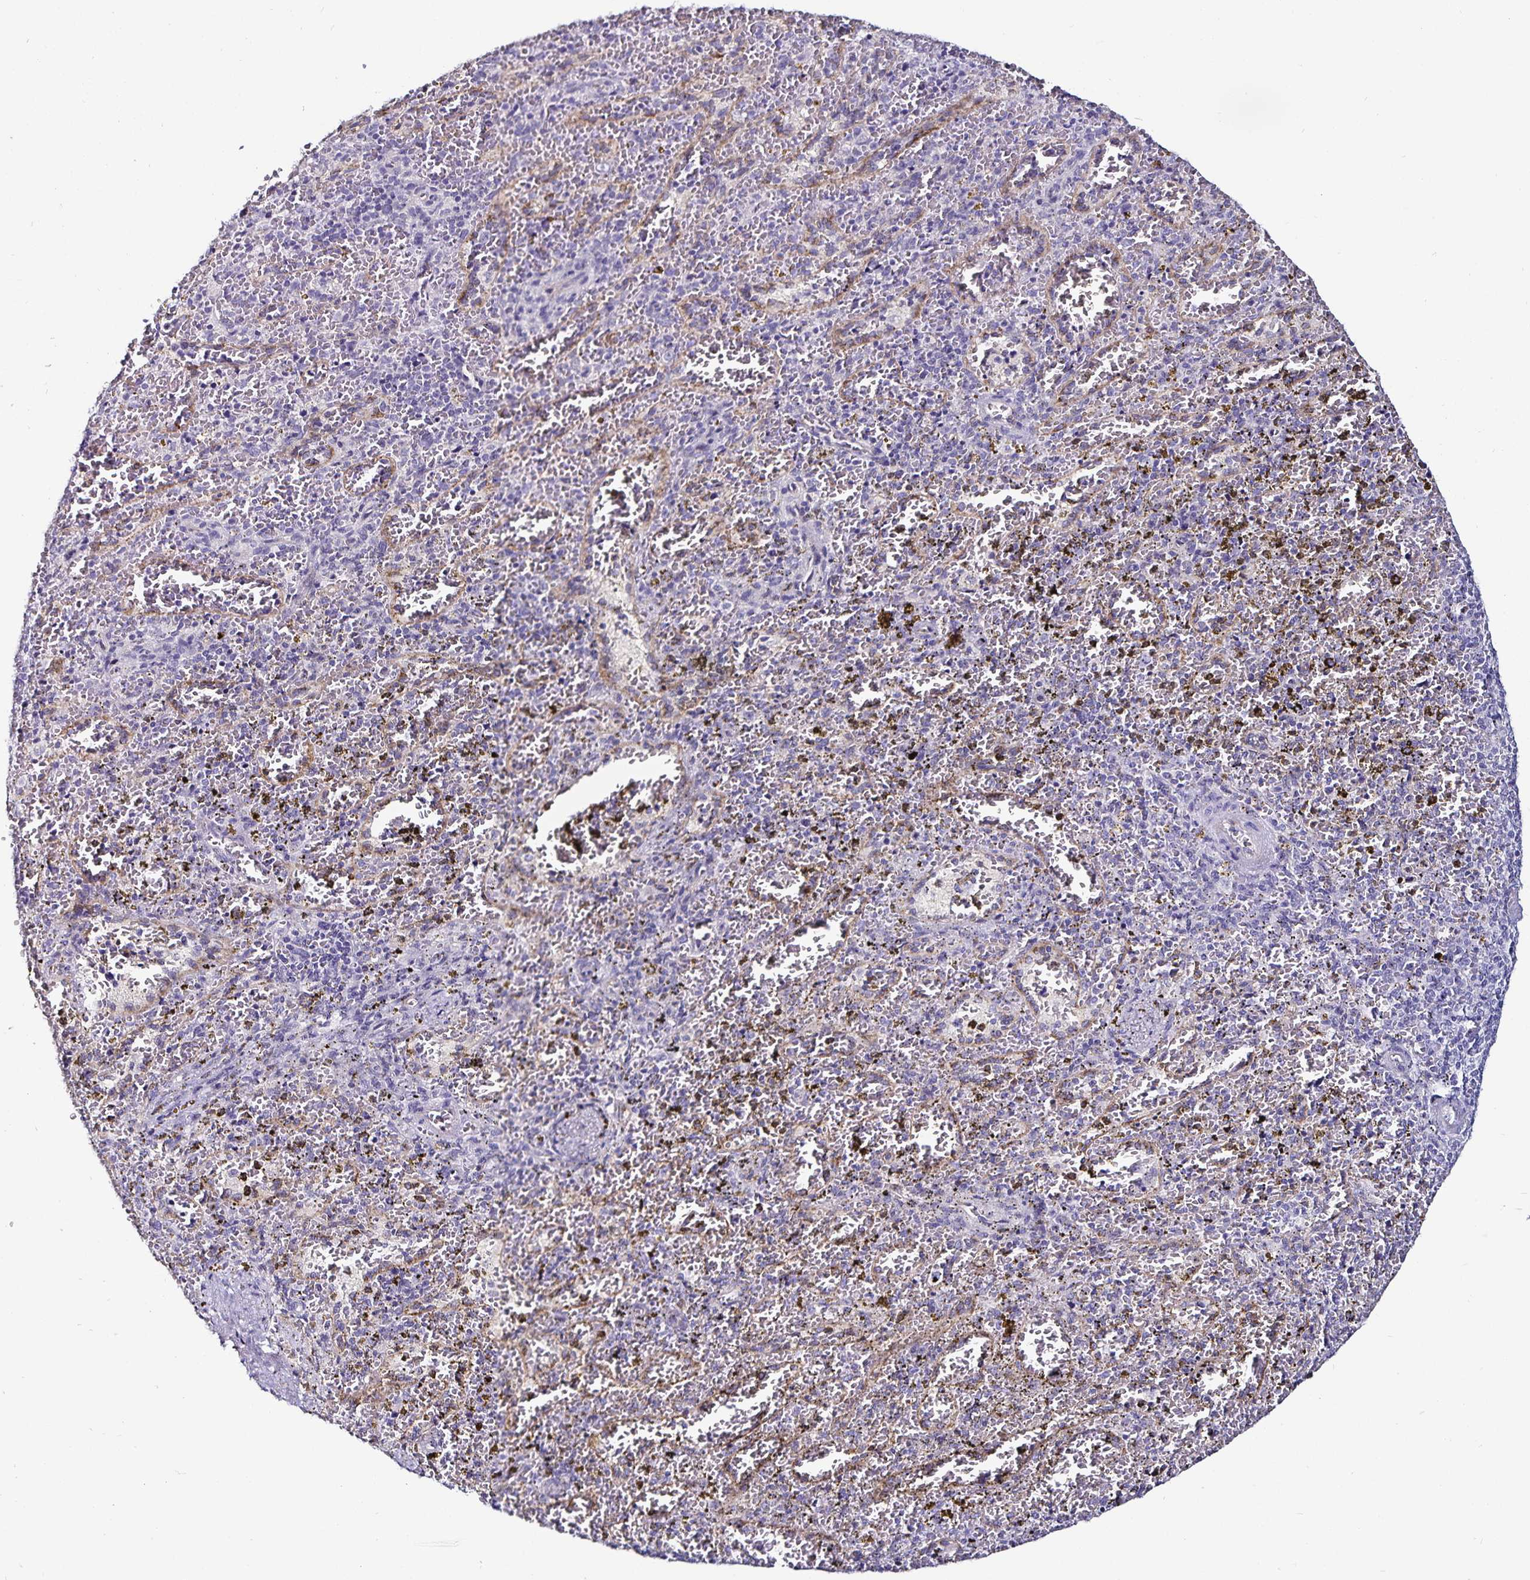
{"staining": {"intensity": "negative", "quantity": "none", "location": "none"}, "tissue": "spleen", "cell_type": "Cells in red pulp", "image_type": "normal", "snomed": [{"axis": "morphology", "description": "Normal tissue, NOS"}, {"axis": "topography", "description": "Spleen"}], "caption": "Cells in red pulp are negative for protein expression in unremarkable human spleen.", "gene": "TSPAN7", "patient": {"sex": "female", "age": 50}}